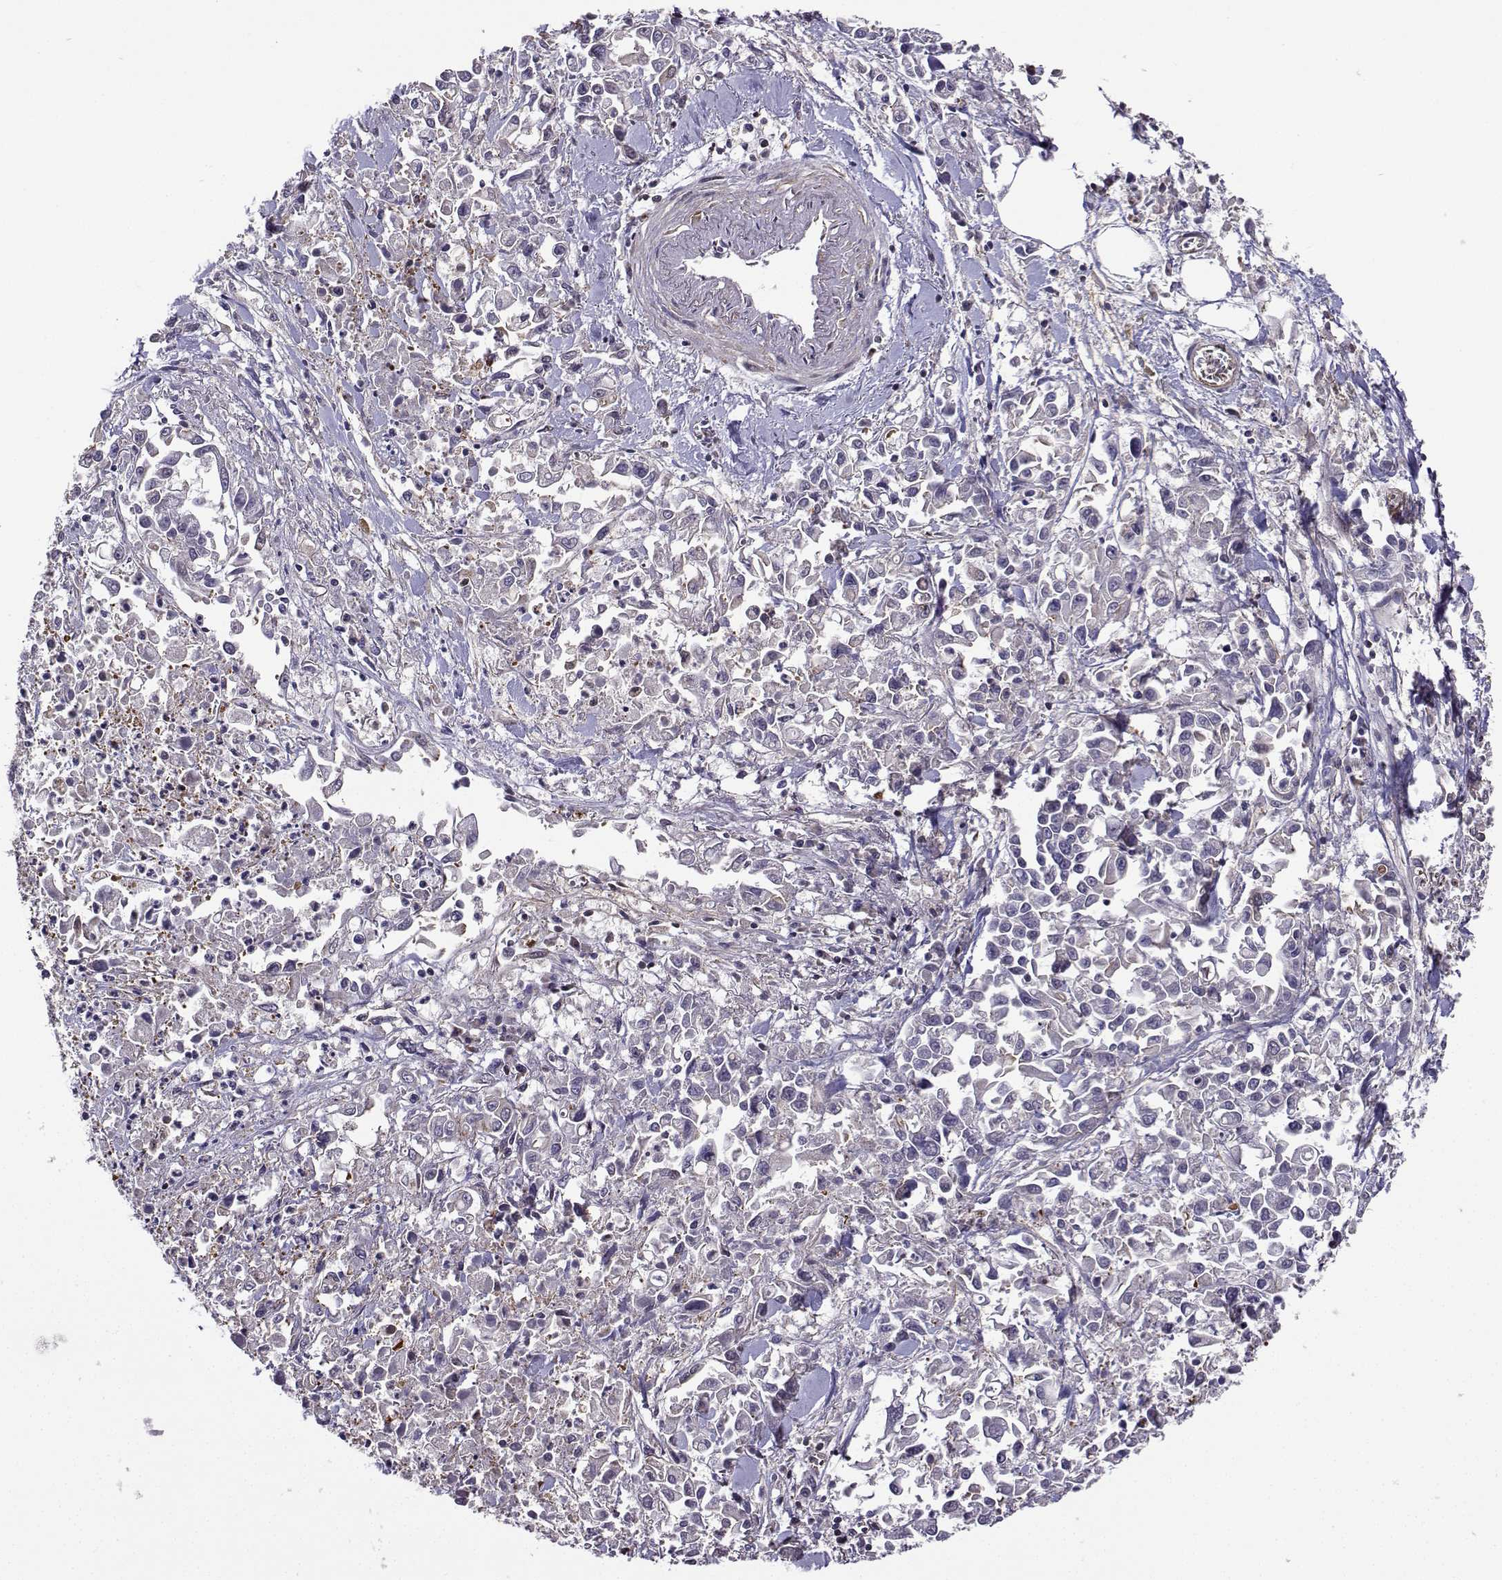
{"staining": {"intensity": "negative", "quantity": "none", "location": "none"}, "tissue": "pancreatic cancer", "cell_type": "Tumor cells", "image_type": "cancer", "snomed": [{"axis": "morphology", "description": "Adenocarcinoma, NOS"}, {"axis": "topography", "description": "Pancreas"}], "caption": "DAB immunohistochemical staining of human adenocarcinoma (pancreatic) reveals no significant positivity in tumor cells.", "gene": "ITGB8", "patient": {"sex": "female", "age": 83}}